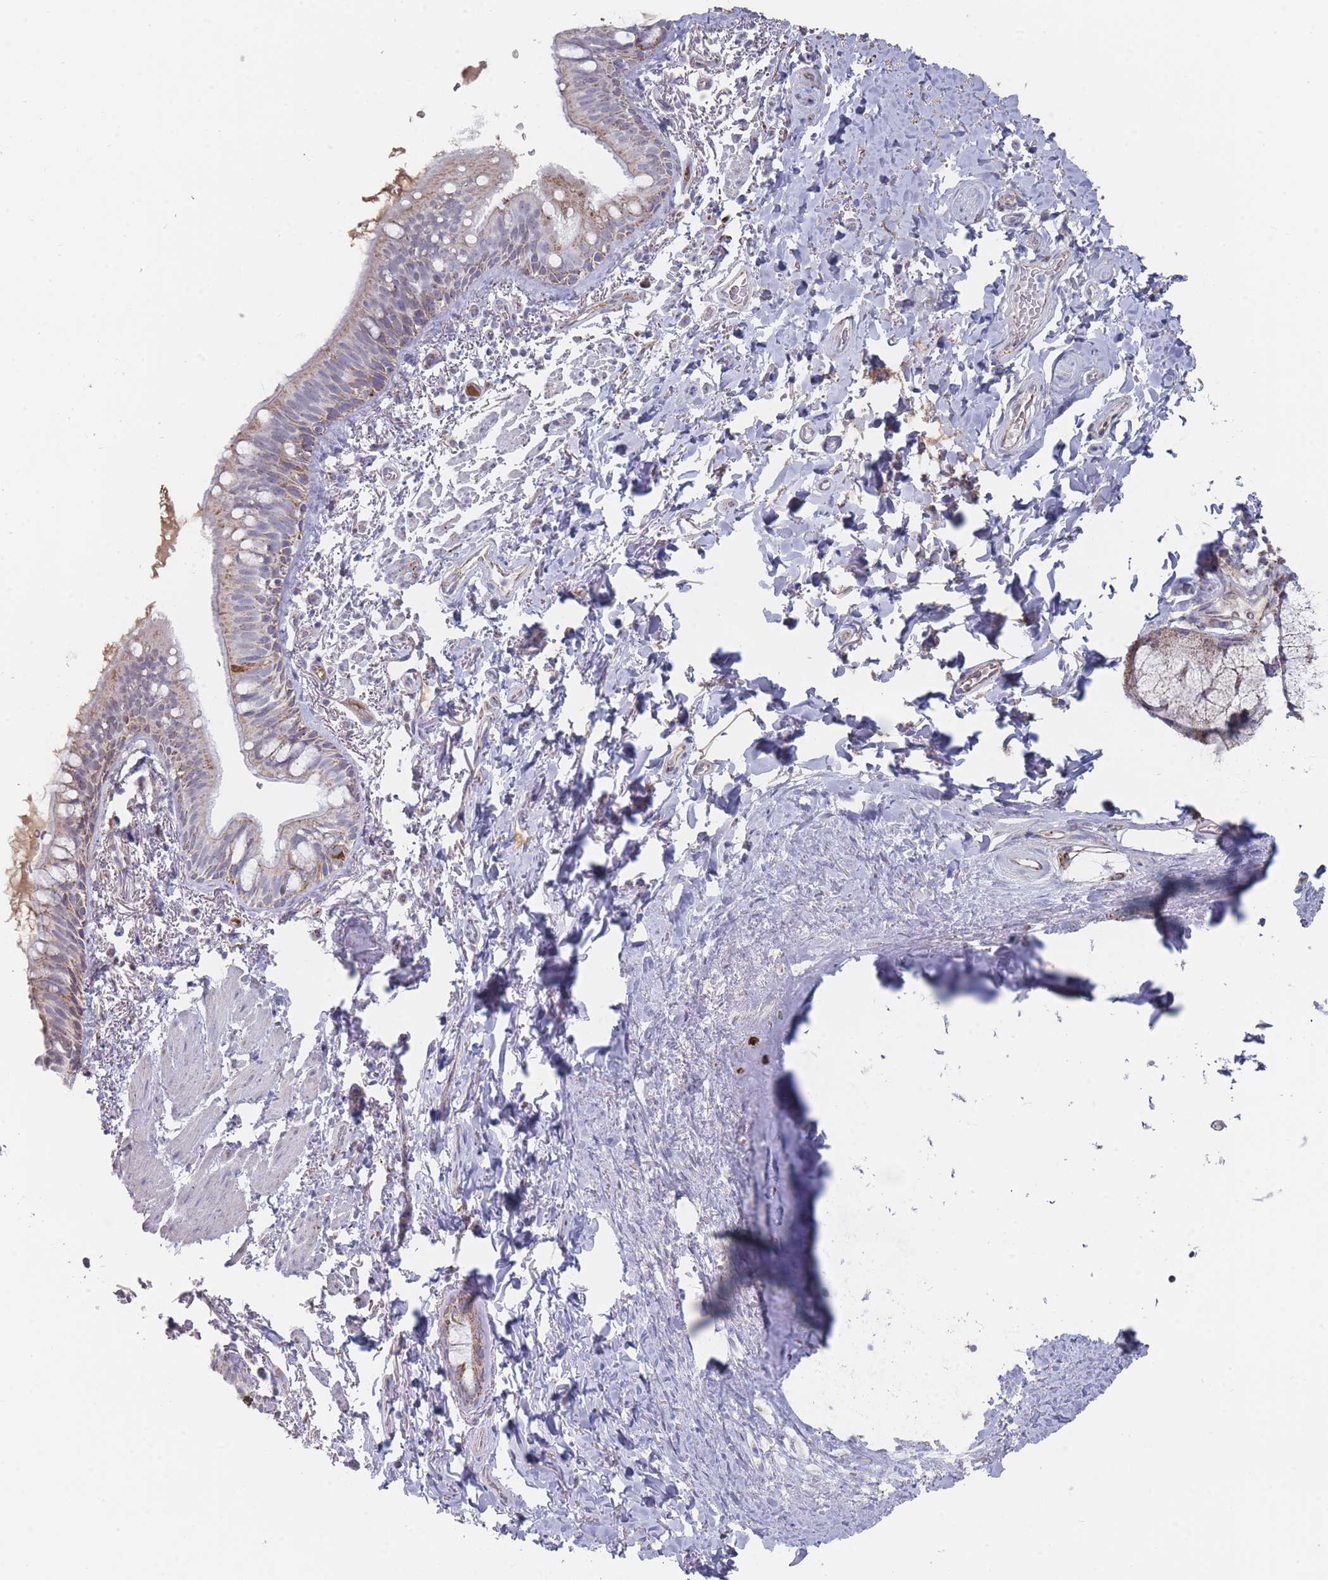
{"staining": {"intensity": "weak", "quantity": "25%-75%", "location": "cytoplasmic/membranous"}, "tissue": "bronchus", "cell_type": "Respiratory epithelial cells", "image_type": "normal", "snomed": [{"axis": "morphology", "description": "Normal tissue, NOS"}, {"axis": "topography", "description": "Bronchus"}], "caption": "Respiratory epithelial cells show low levels of weak cytoplasmic/membranous staining in about 25%-75% of cells in normal human bronchus. (Stains: DAB (3,3'-diaminobenzidine) in brown, nuclei in blue, Microscopy: brightfield microscopy at high magnification).", "gene": "TRARG1", "patient": {"sex": "male", "age": 70}}